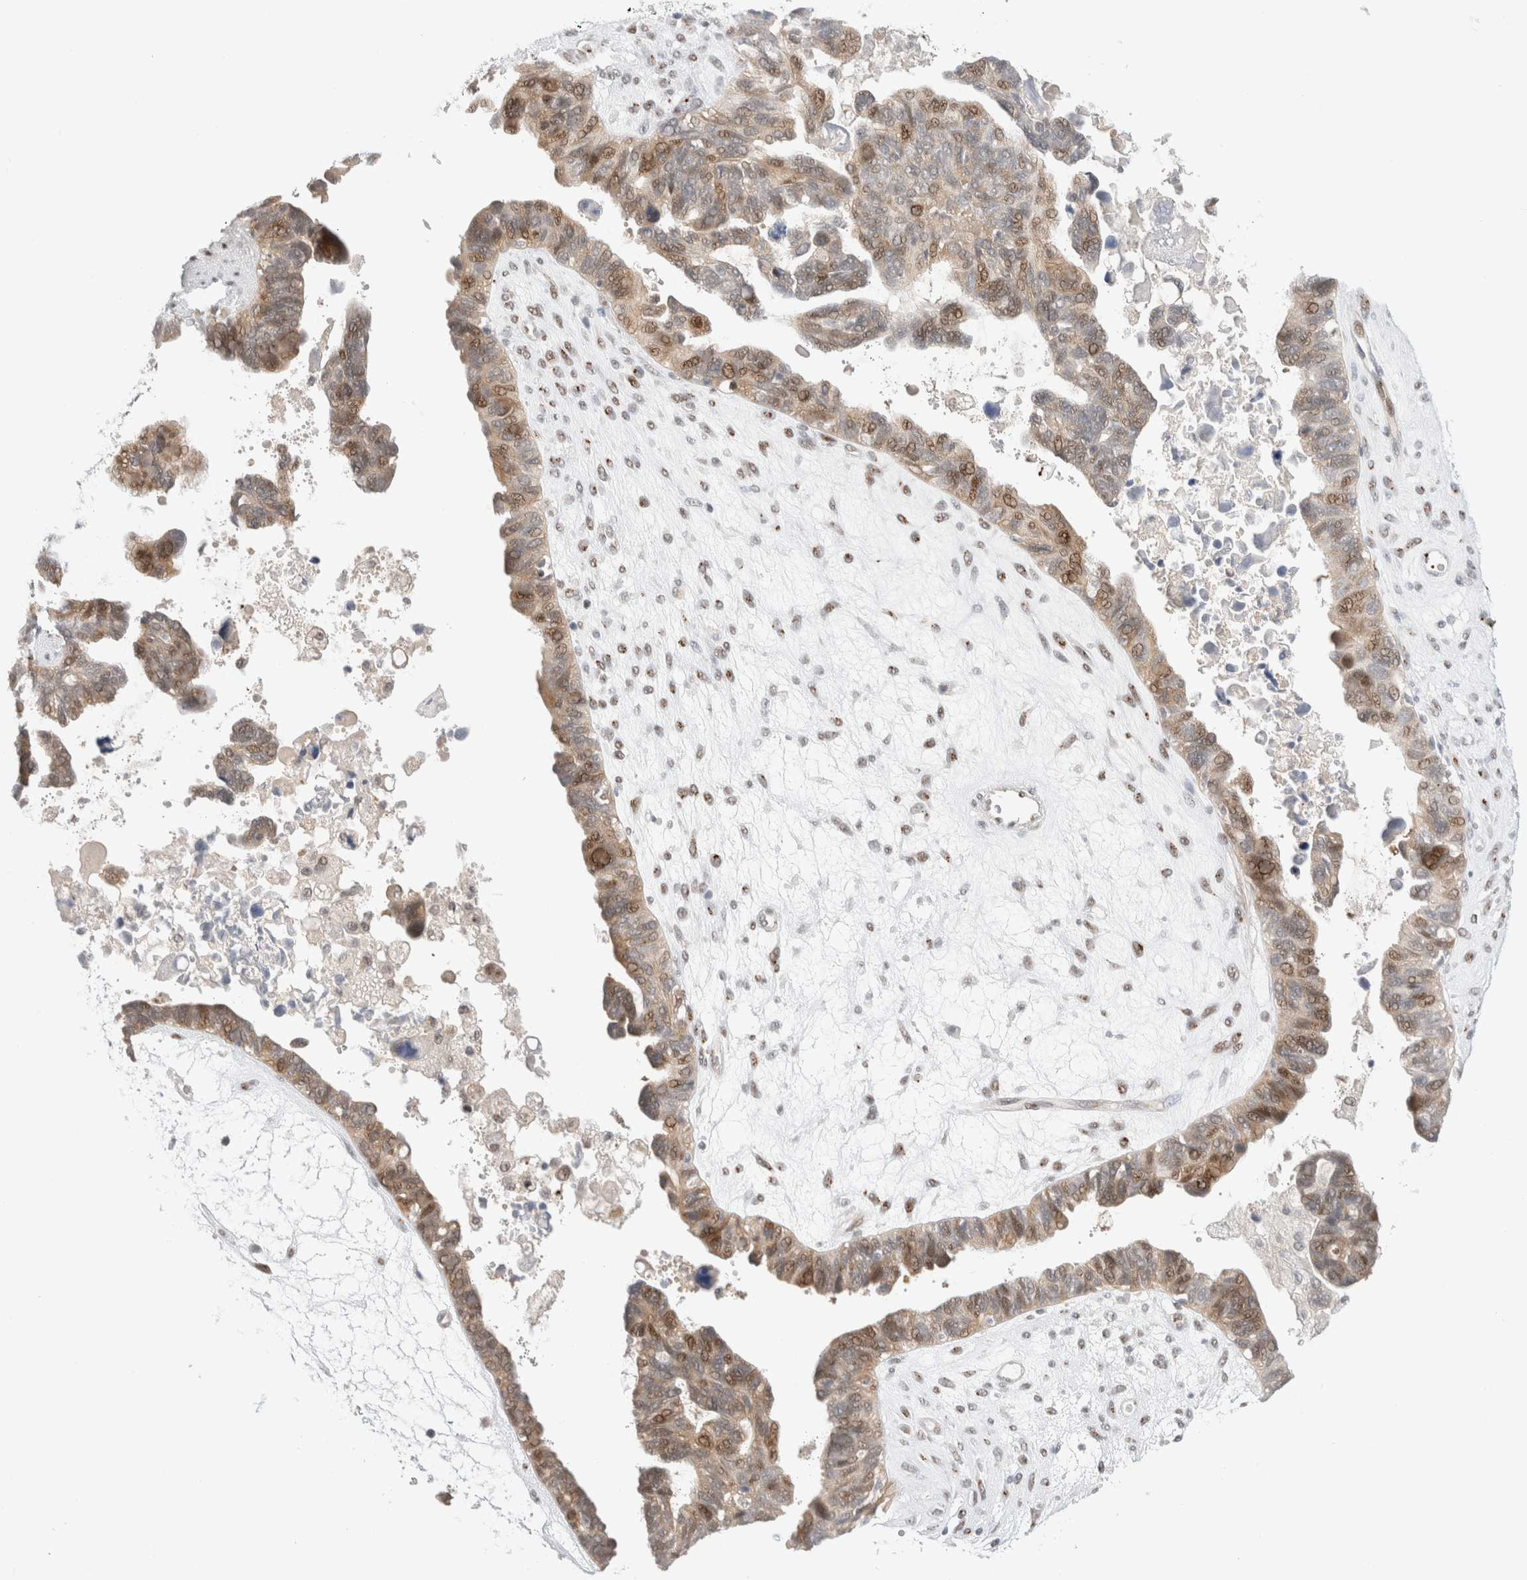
{"staining": {"intensity": "weak", "quantity": ">75%", "location": "cytoplasmic/membranous,nuclear"}, "tissue": "ovarian cancer", "cell_type": "Tumor cells", "image_type": "cancer", "snomed": [{"axis": "morphology", "description": "Cystadenocarcinoma, serous, NOS"}, {"axis": "topography", "description": "Ovary"}], "caption": "This histopathology image exhibits immunohistochemistry staining of human serous cystadenocarcinoma (ovarian), with low weak cytoplasmic/membranous and nuclear staining in about >75% of tumor cells.", "gene": "VPS28", "patient": {"sex": "female", "age": 79}}